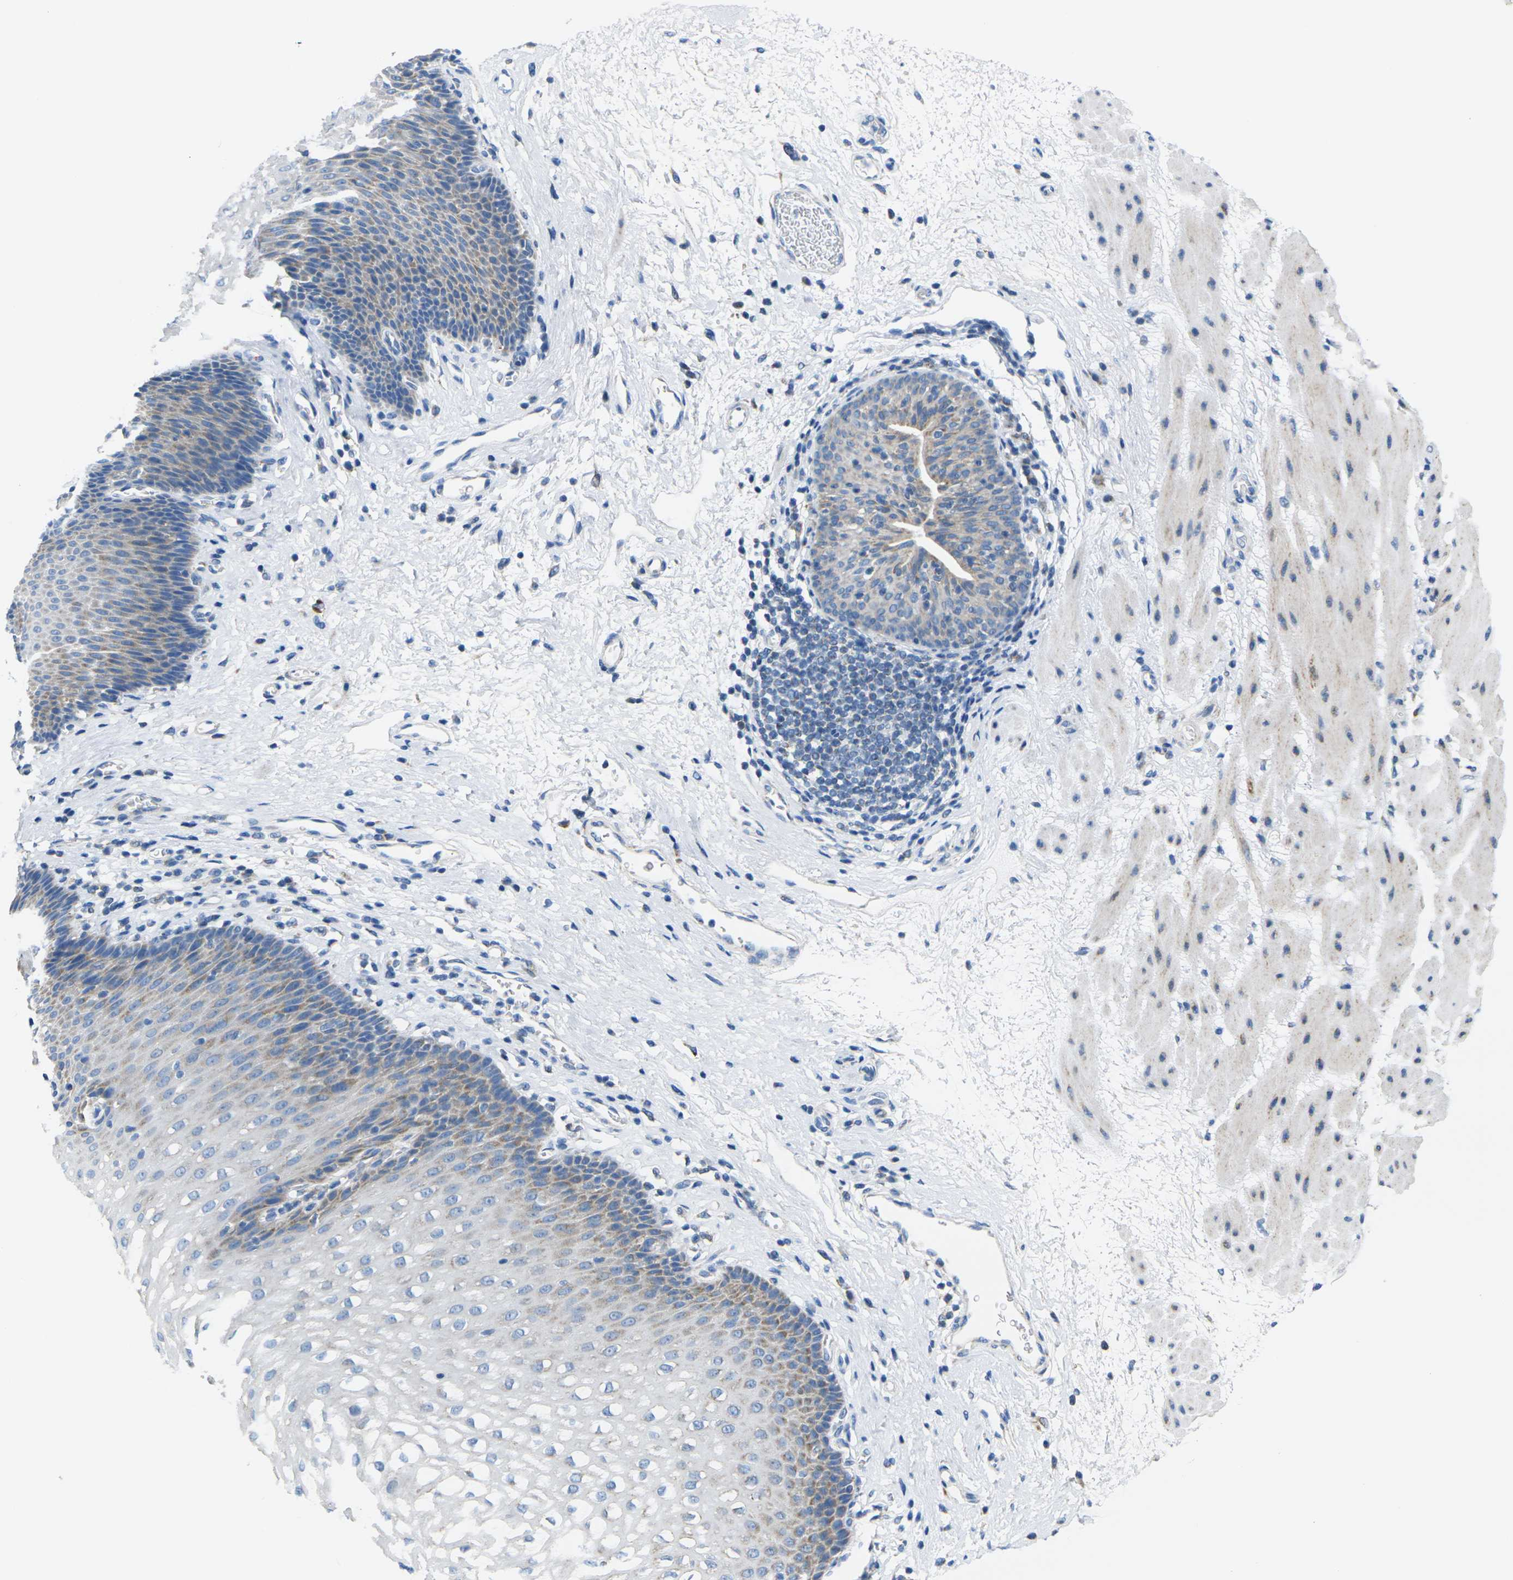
{"staining": {"intensity": "moderate", "quantity": "25%-75%", "location": "cytoplasmic/membranous"}, "tissue": "esophagus", "cell_type": "Squamous epithelial cells", "image_type": "normal", "snomed": [{"axis": "morphology", "description": "Normal tissue, NOS"}, {"axis": "topography", "description": "Esophagus"}], "caption": "Protein staining exhibits moderate cytoplasmic/membranous positivity in about 25%-75% of squamous epithelial cells in normal esophagus.", "gene": "TMEM204", "patient": {"sex": "male", "age": 48}}